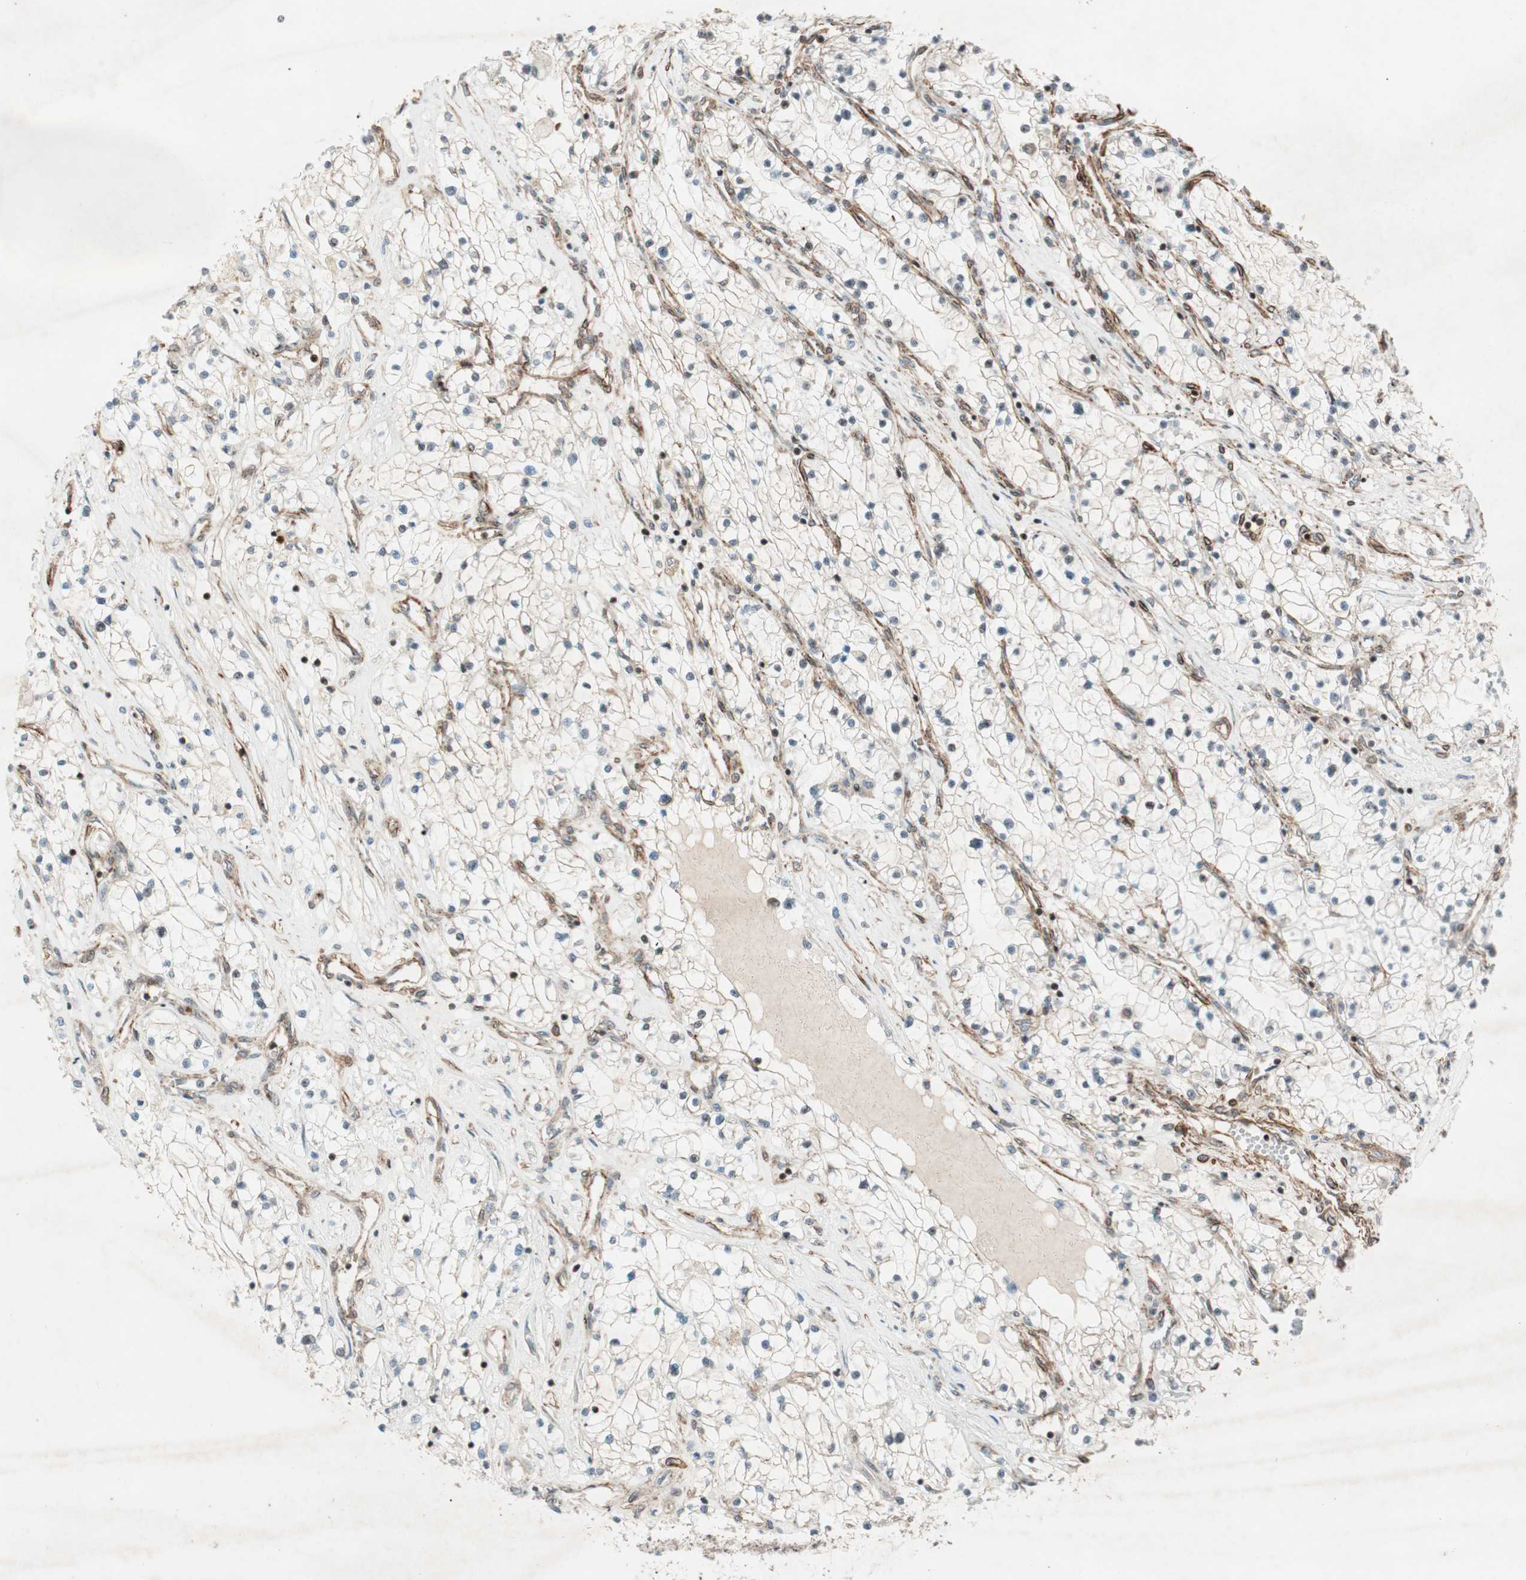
{"staining": {"intensity": "negative", "quantity": "none", "location": "none"}, "tissue": "renal cancer", "cell_type": "Tumor cells", "image_type": "cancer", "snomed": [{"axis": "morphology", "description": "Adenocarcinoma, NOS"}, {"axis": "topography", "description": "Kidney"}], "caption": "Tumor cells are negative for protein expression in human renal adenocarcinoma.", "gene": "CDK19", "patient": {"sex": "male", "age": 68}}